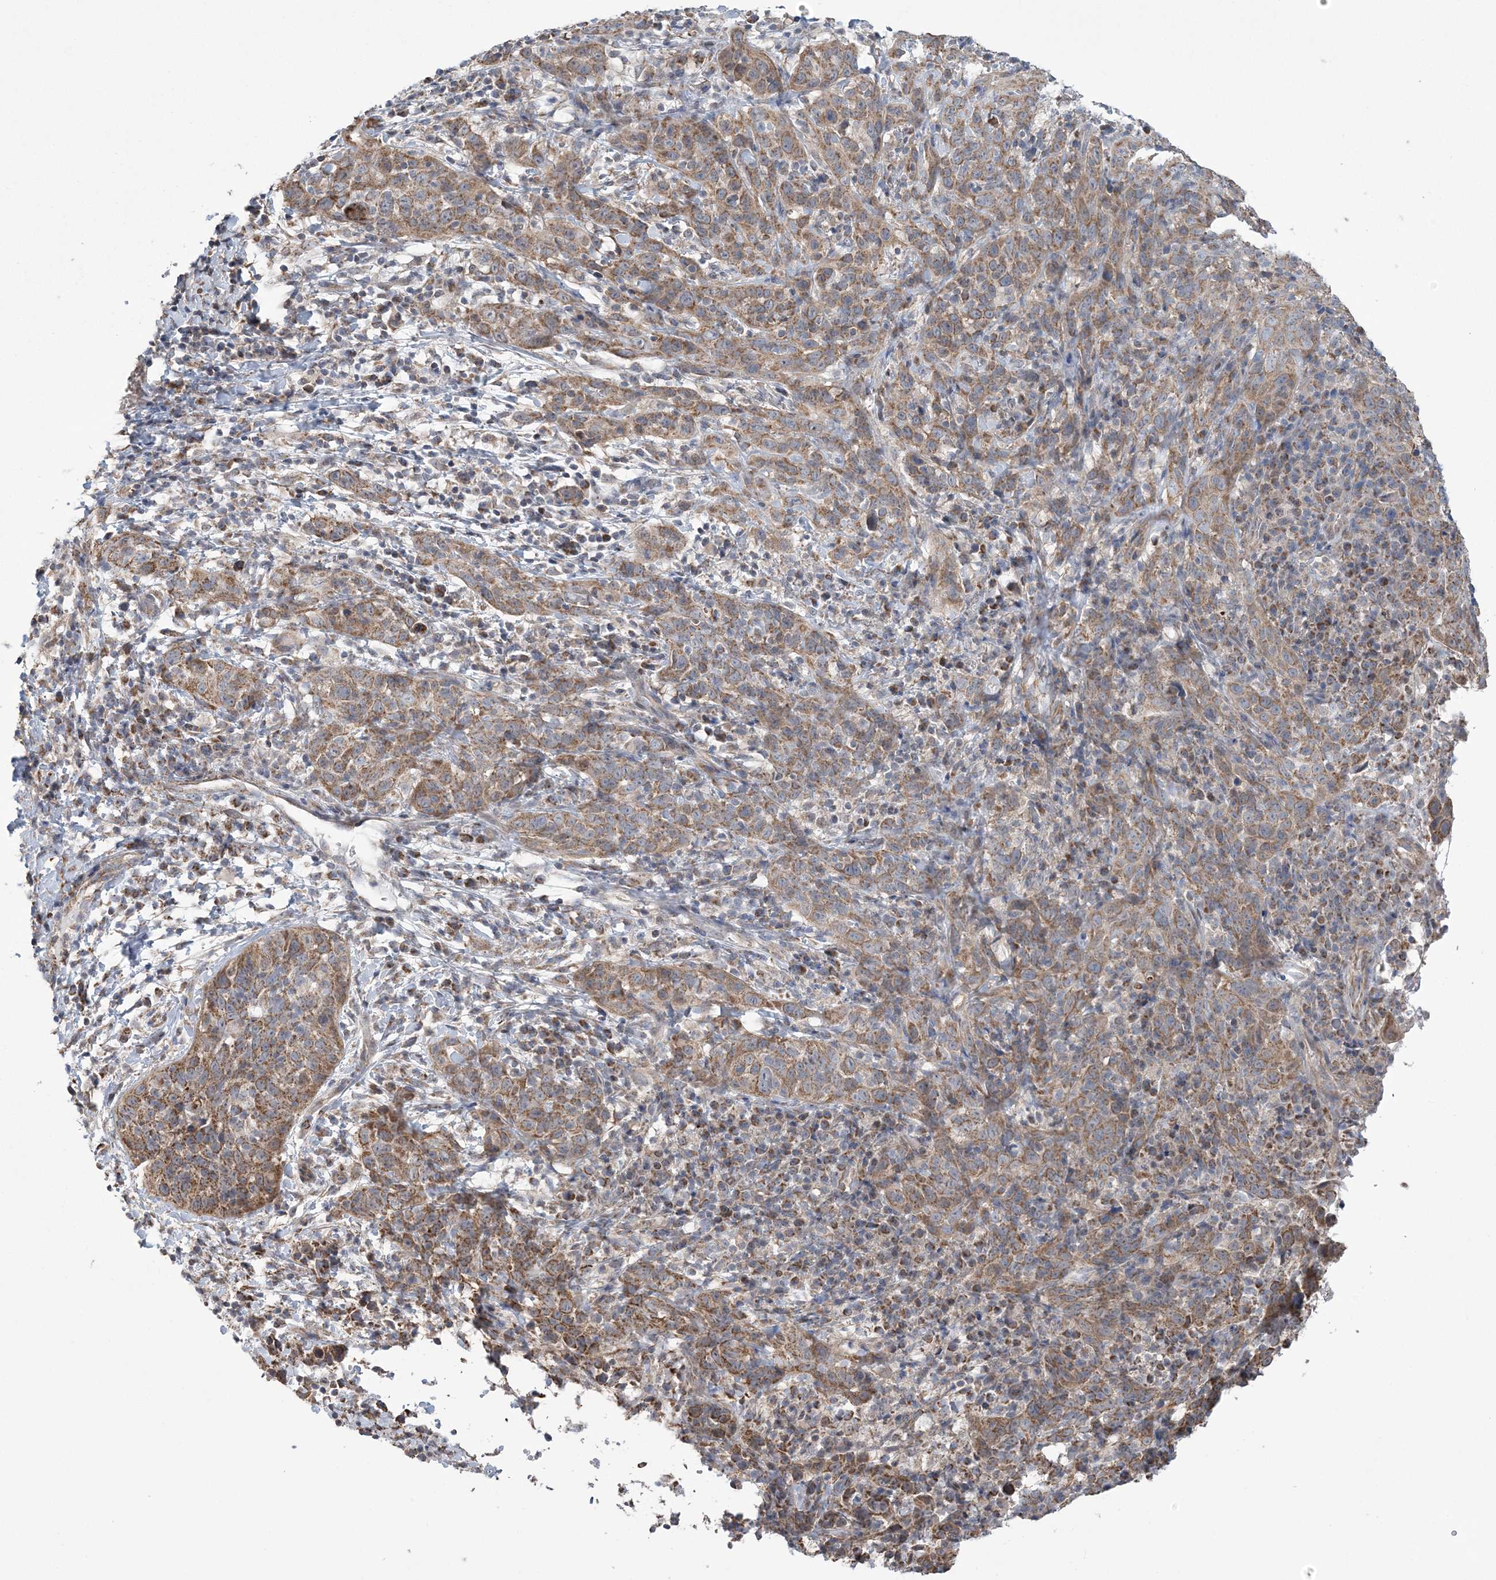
{"staining": {"intensity": "moderate", "quantity": ">75%", "location": "cytoplasmic/membranous"}, "tissue": "cervical cancer", "cell_type": "Tumor cells", "image_type": "cancer", "snomed": [{"axis": "morphology", "description": "Squamous cell carcinoma, NOS"}, {"axis": "topography", "description": "Cervix"}], "caption": "Human cervical cancer stained with a protein marker demonstrates moderate staining in tumor cells.", "gene": "SLX9", "patient": {"sex": "female", "age": 46}}